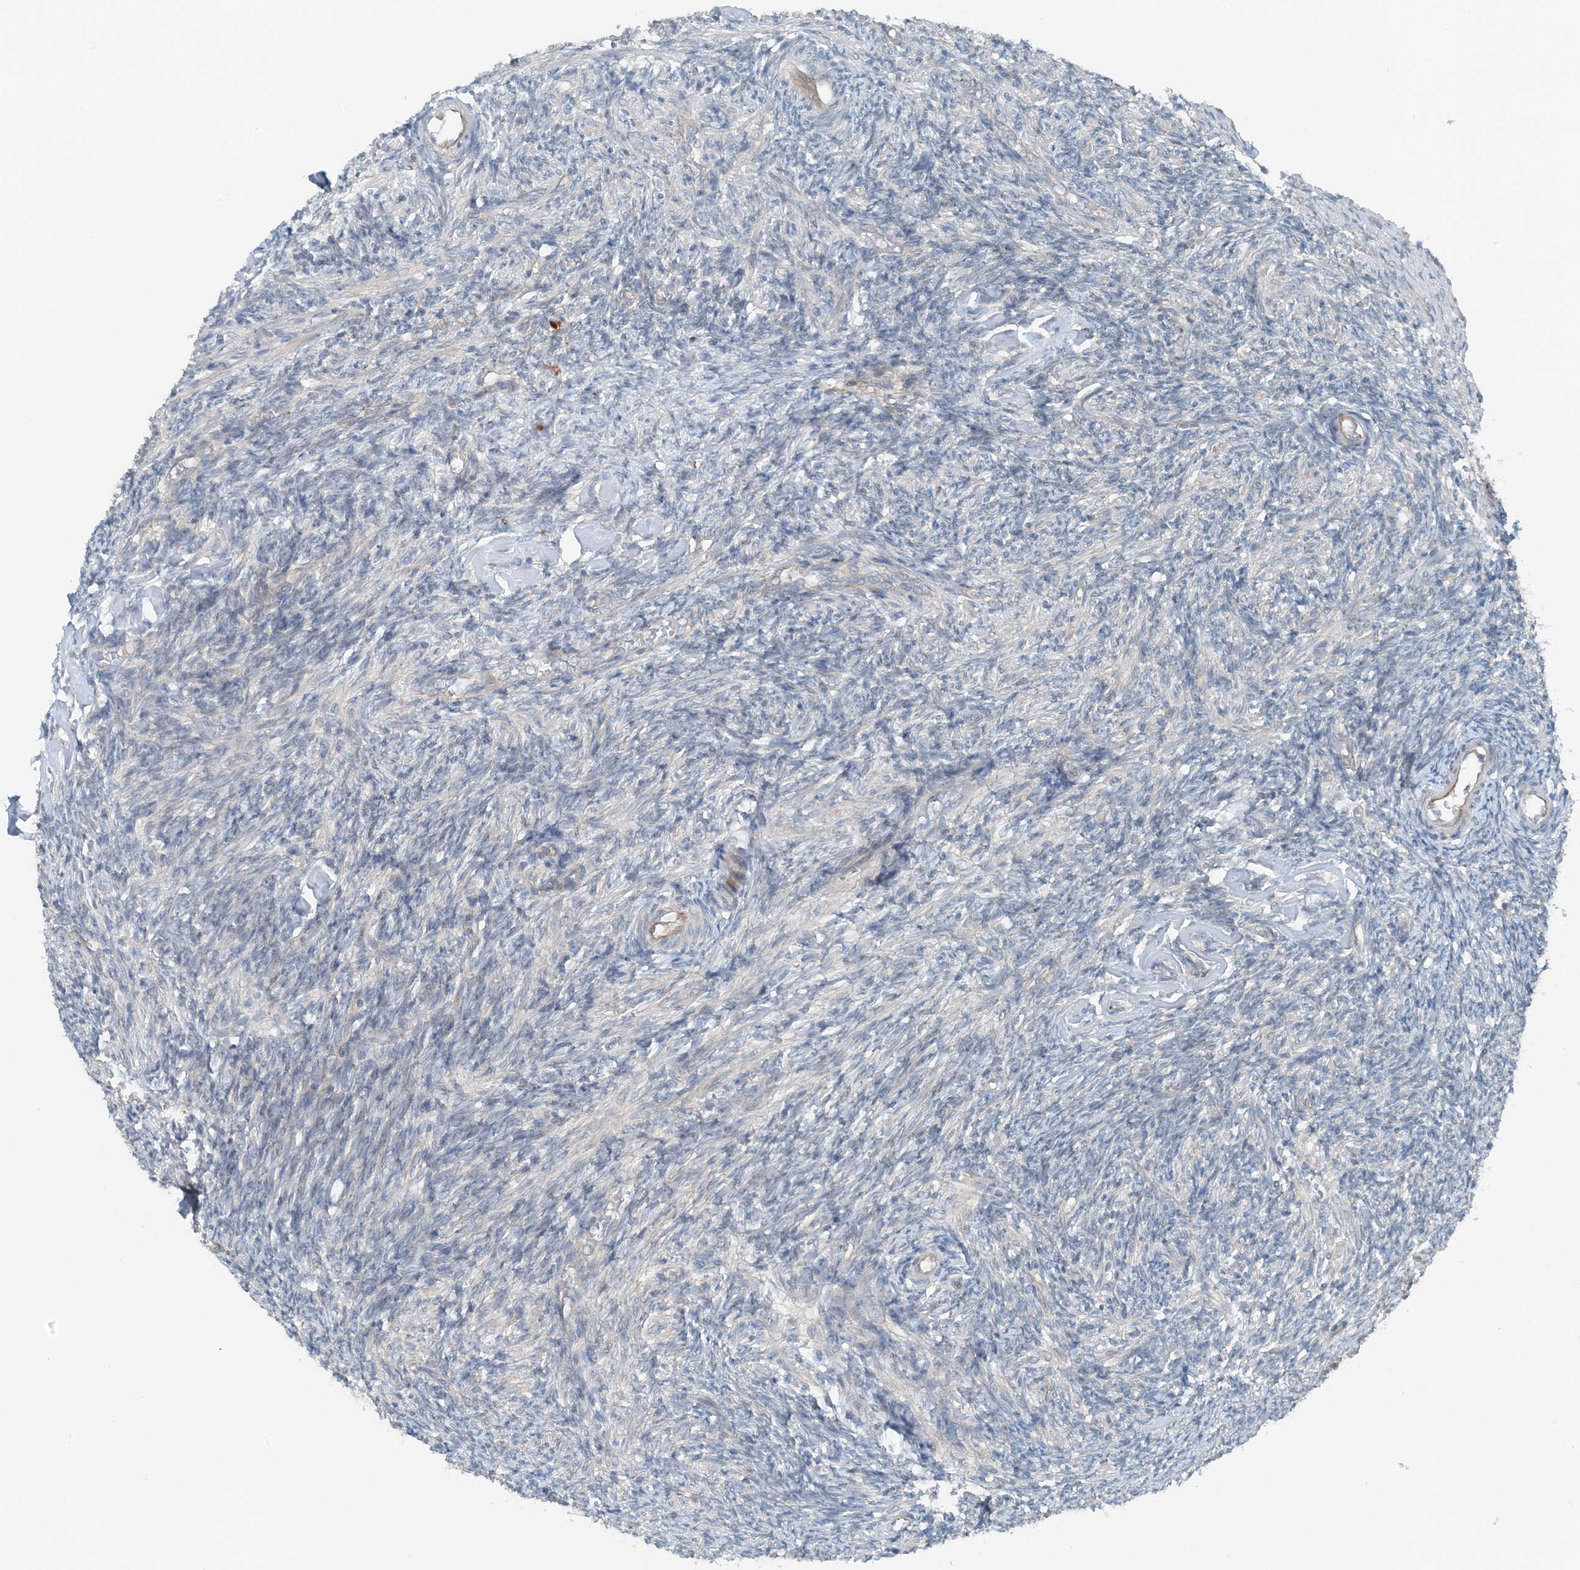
{"staining": {"intensity": "negative", "quantity": "none", "location": "none"}, "tissue": "ovary", "cell_type": "Ovarian stroma cells", "image_type": "normal", "snomed": [{"axis": "morphology", "description": "Normal tissue, NOS"}, {"axis": "topography", "description": "Ovary"}], "caption": "The immunohistochemistry image has no significant staining in ovarian stroma cells of ovary.", "gene": "MITD1", "patient": {"sex": "female", "age": 27}}